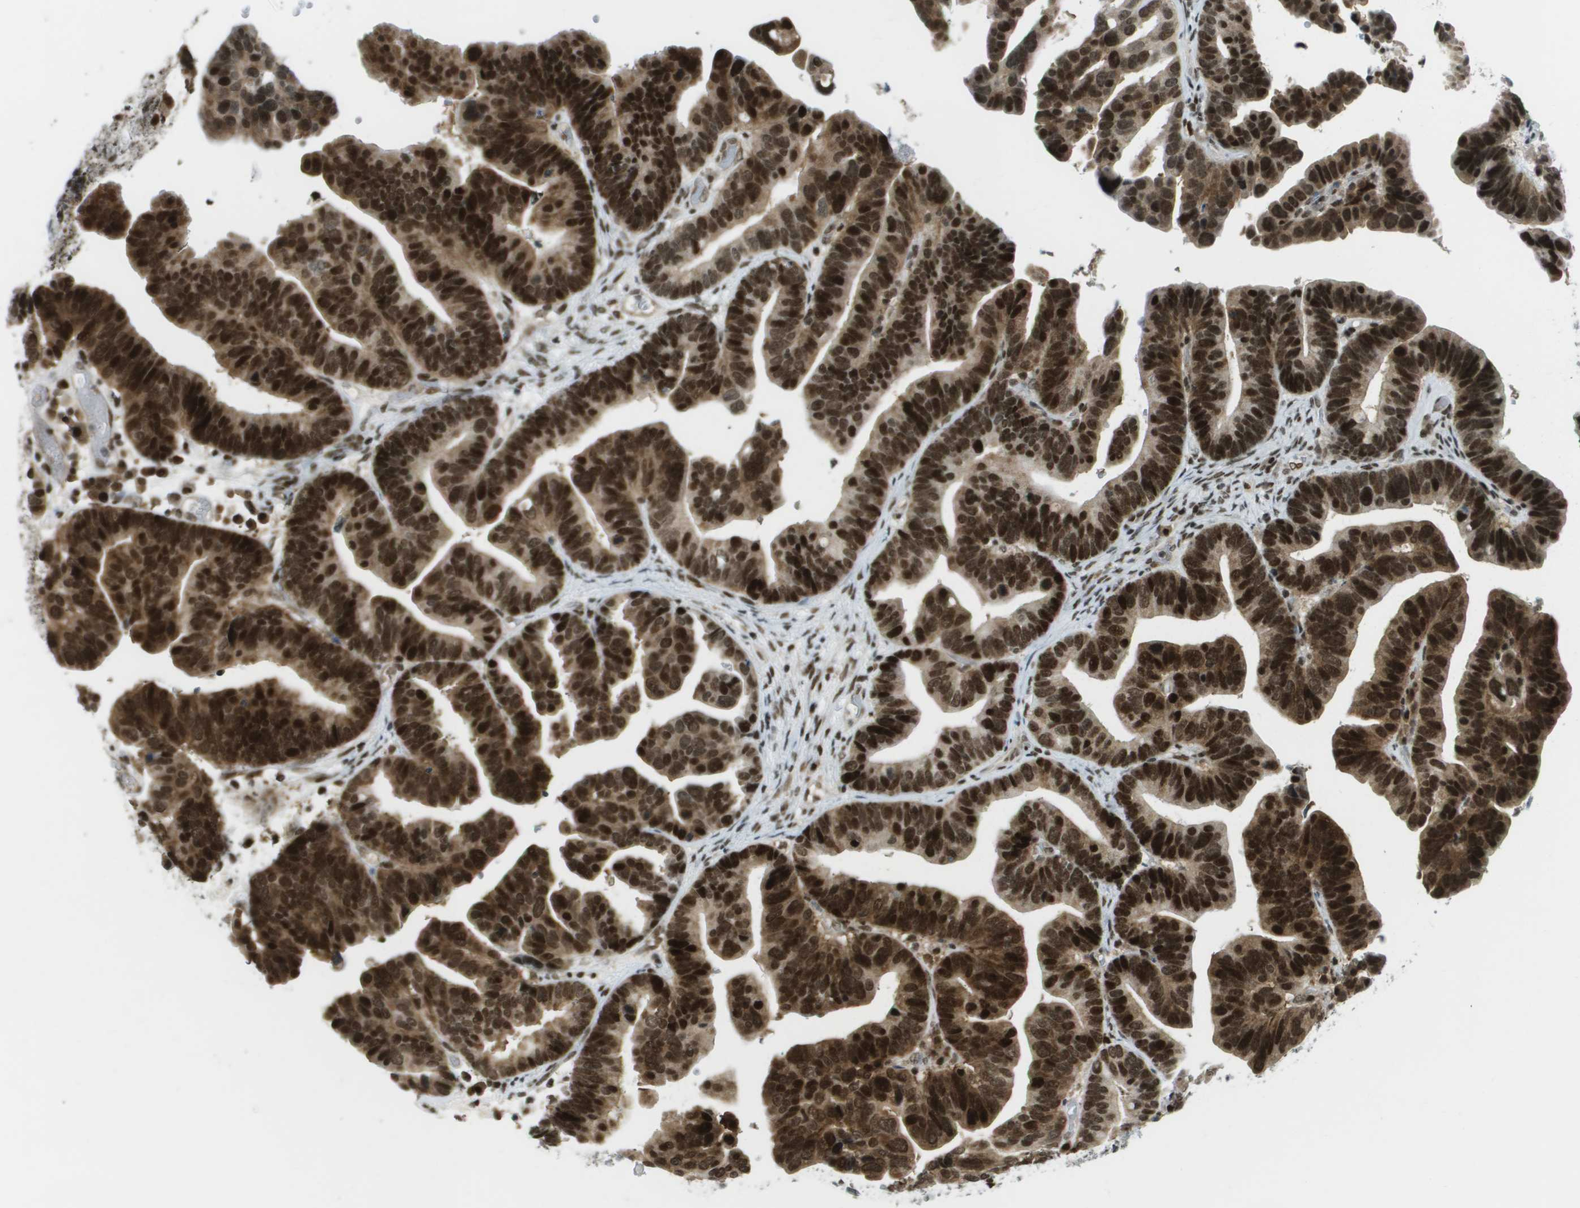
{"staining": {"intensity": "strong", "quantity": ">75%", "location": "cytoplasmic/membranous,nuclear"}, "tissue": "ovarian cancer", "cell_type": "Tumor cells", "image_type": "cancer", "snomed": [{"axis": "morphology", "description": "Cystadenocarcinoma, serous, NOS"}, {"axis": "topography", "description": "Ovary"}], "caption": "There is high levels of strong cytoplasmic/membranous and nuclear expression in tumor cells of serous cystadenocarcinoma (ovarian), as demonstrated by immunohistochemical staining (brown color).", "gene": "IRF7", "patient": {"sex": "female", "age": 56}}